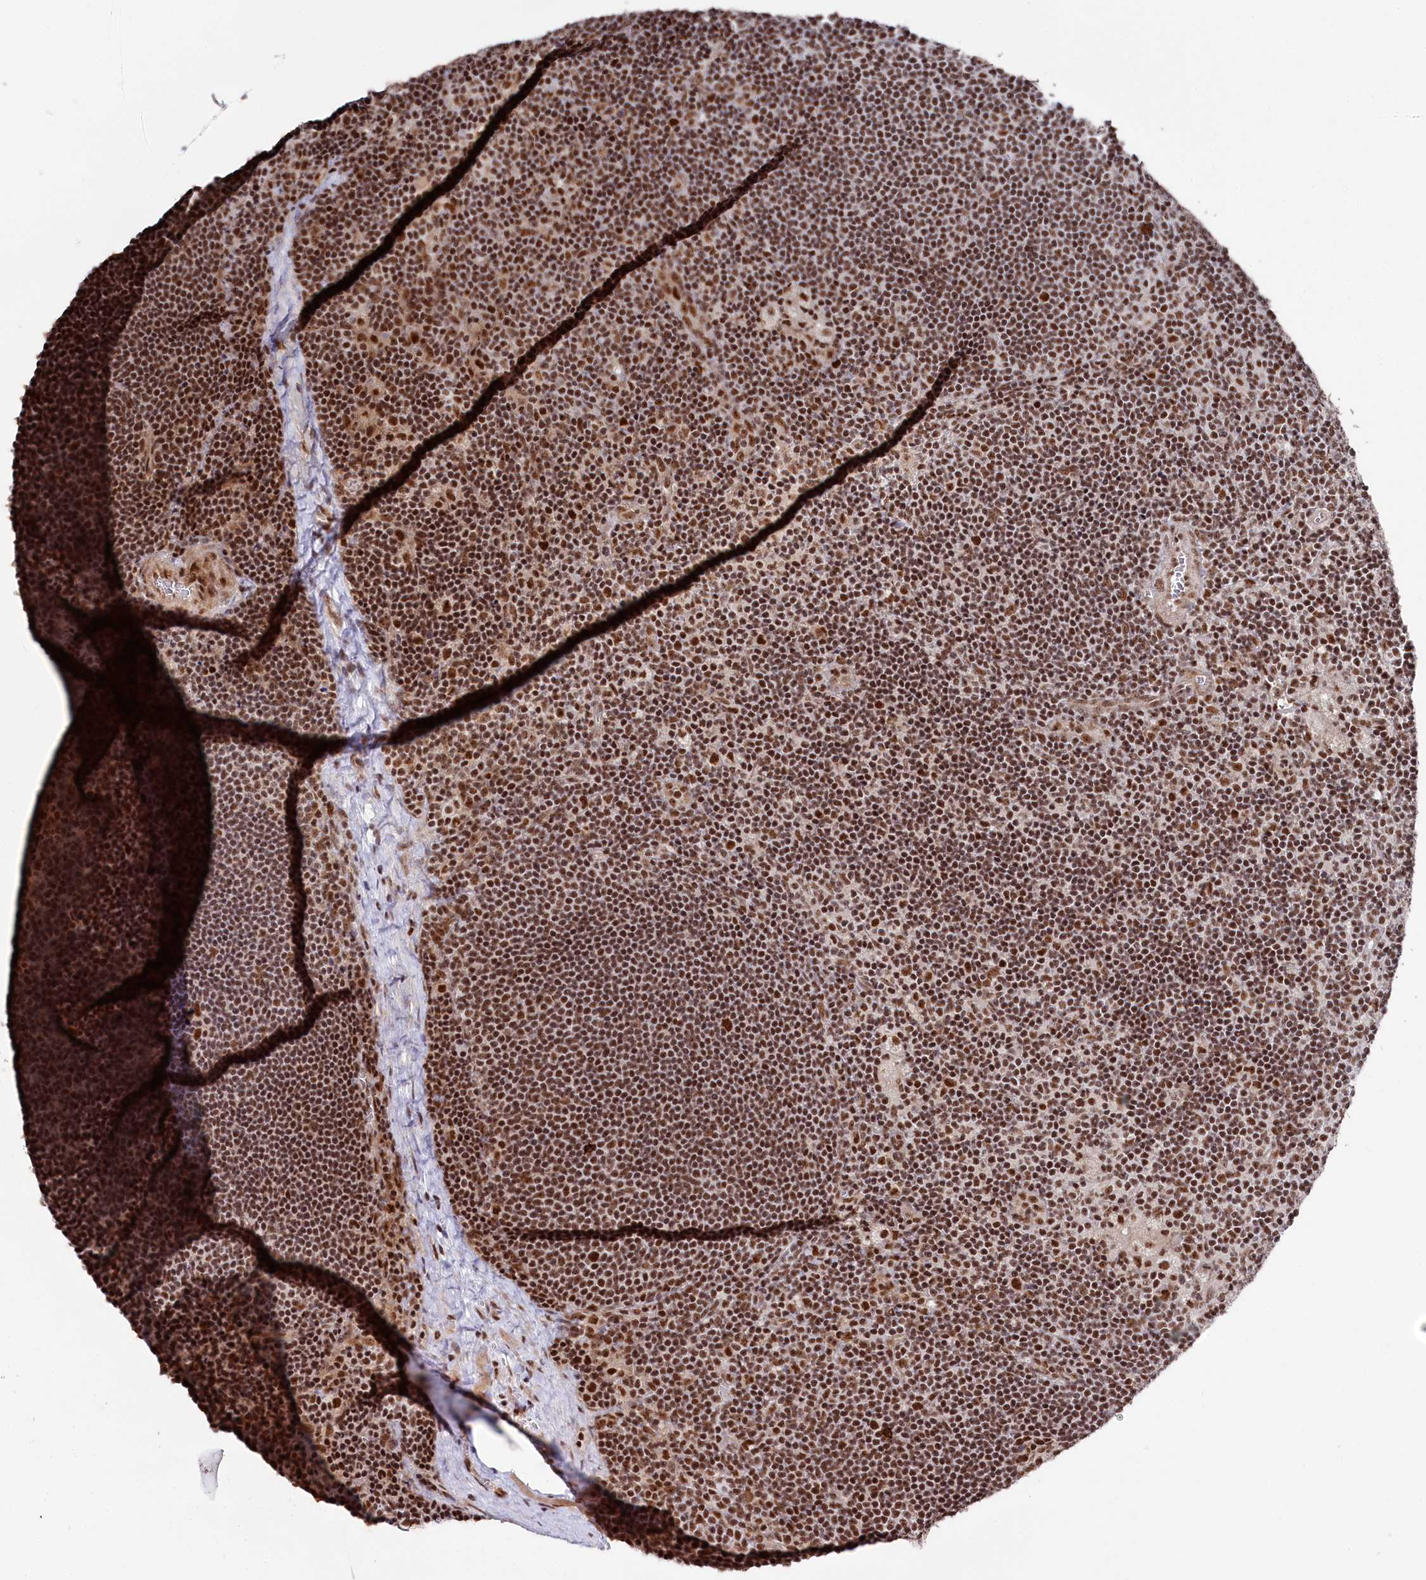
{"staining": {"intensity": "moderate", "quantity": ">75%", "location": "nuclear"}, "tissue": "lymph node", "cell_type": "Germinal center cells", "image_type": "normal", "snomed": [{"axis": "morphology", "description": "Normal tissue, NOS"}, {"axis": "topography", "description": "Lymph node"}], "caption": "An image showing moderate nuclear staining in about >75% of germinal center cells in normal lymph node, as visualized by brown immunohistochemical staining.", "gene": "POLR2H", "patient": {"sex": "male", "age": 24}}